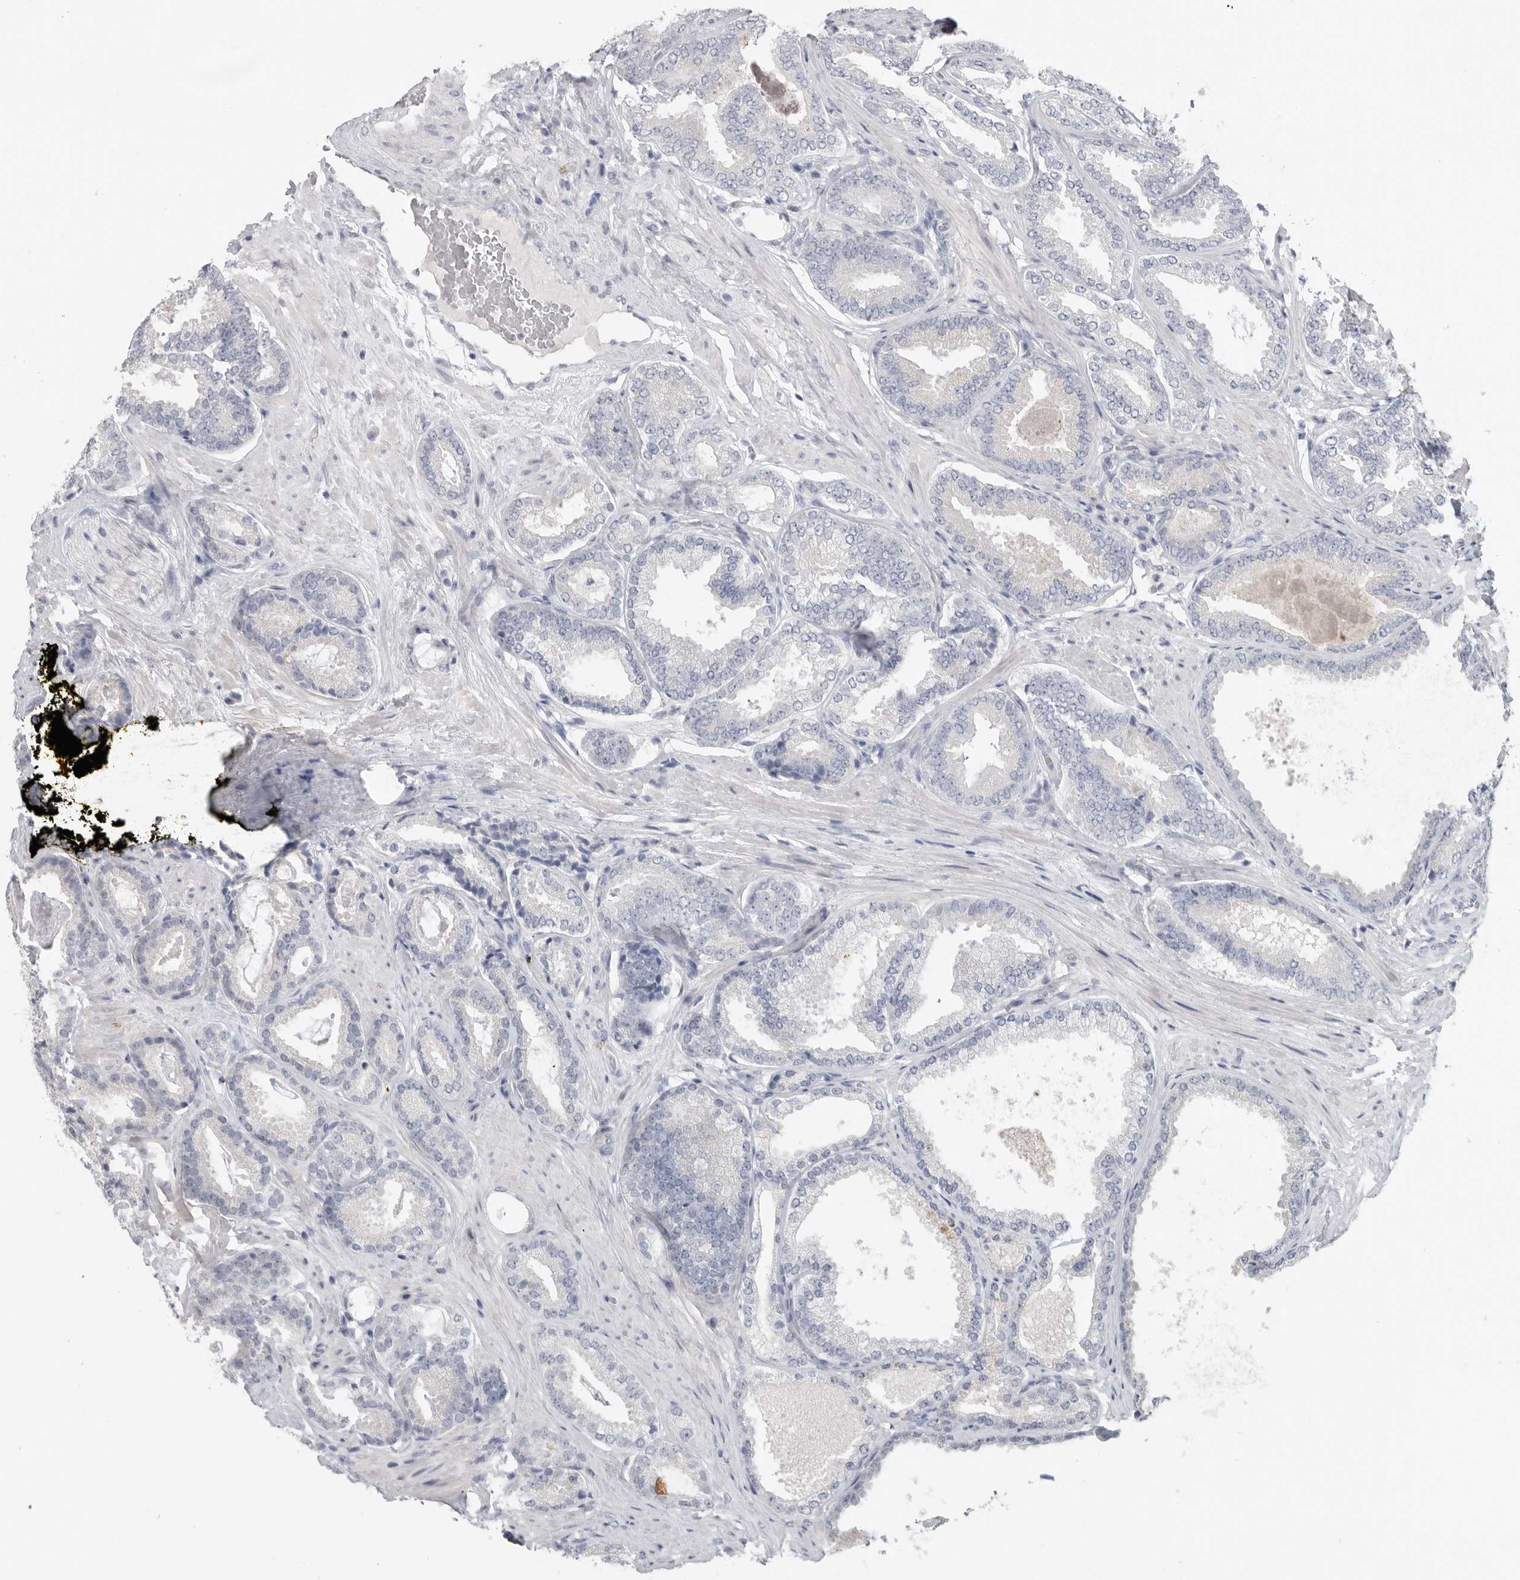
{"staining": {"intensity": "negative", "quantity": "none", "location": "none"}, "tissue": "prostate cancer", "cell_type": "Tumor cells", "image_type": "cancer", "snomed": [{"axis": "morphology", "description": "Adenocarcinoma, Low grade"}, {"axis": "topography", "description": "Prostate"}], "caption": "Image shows no protein expression in tumor cells of prostate low-grade adenocarcinoma tissue.", "gene": "REG4", "patient": {"sex": "male", "age": 71}}